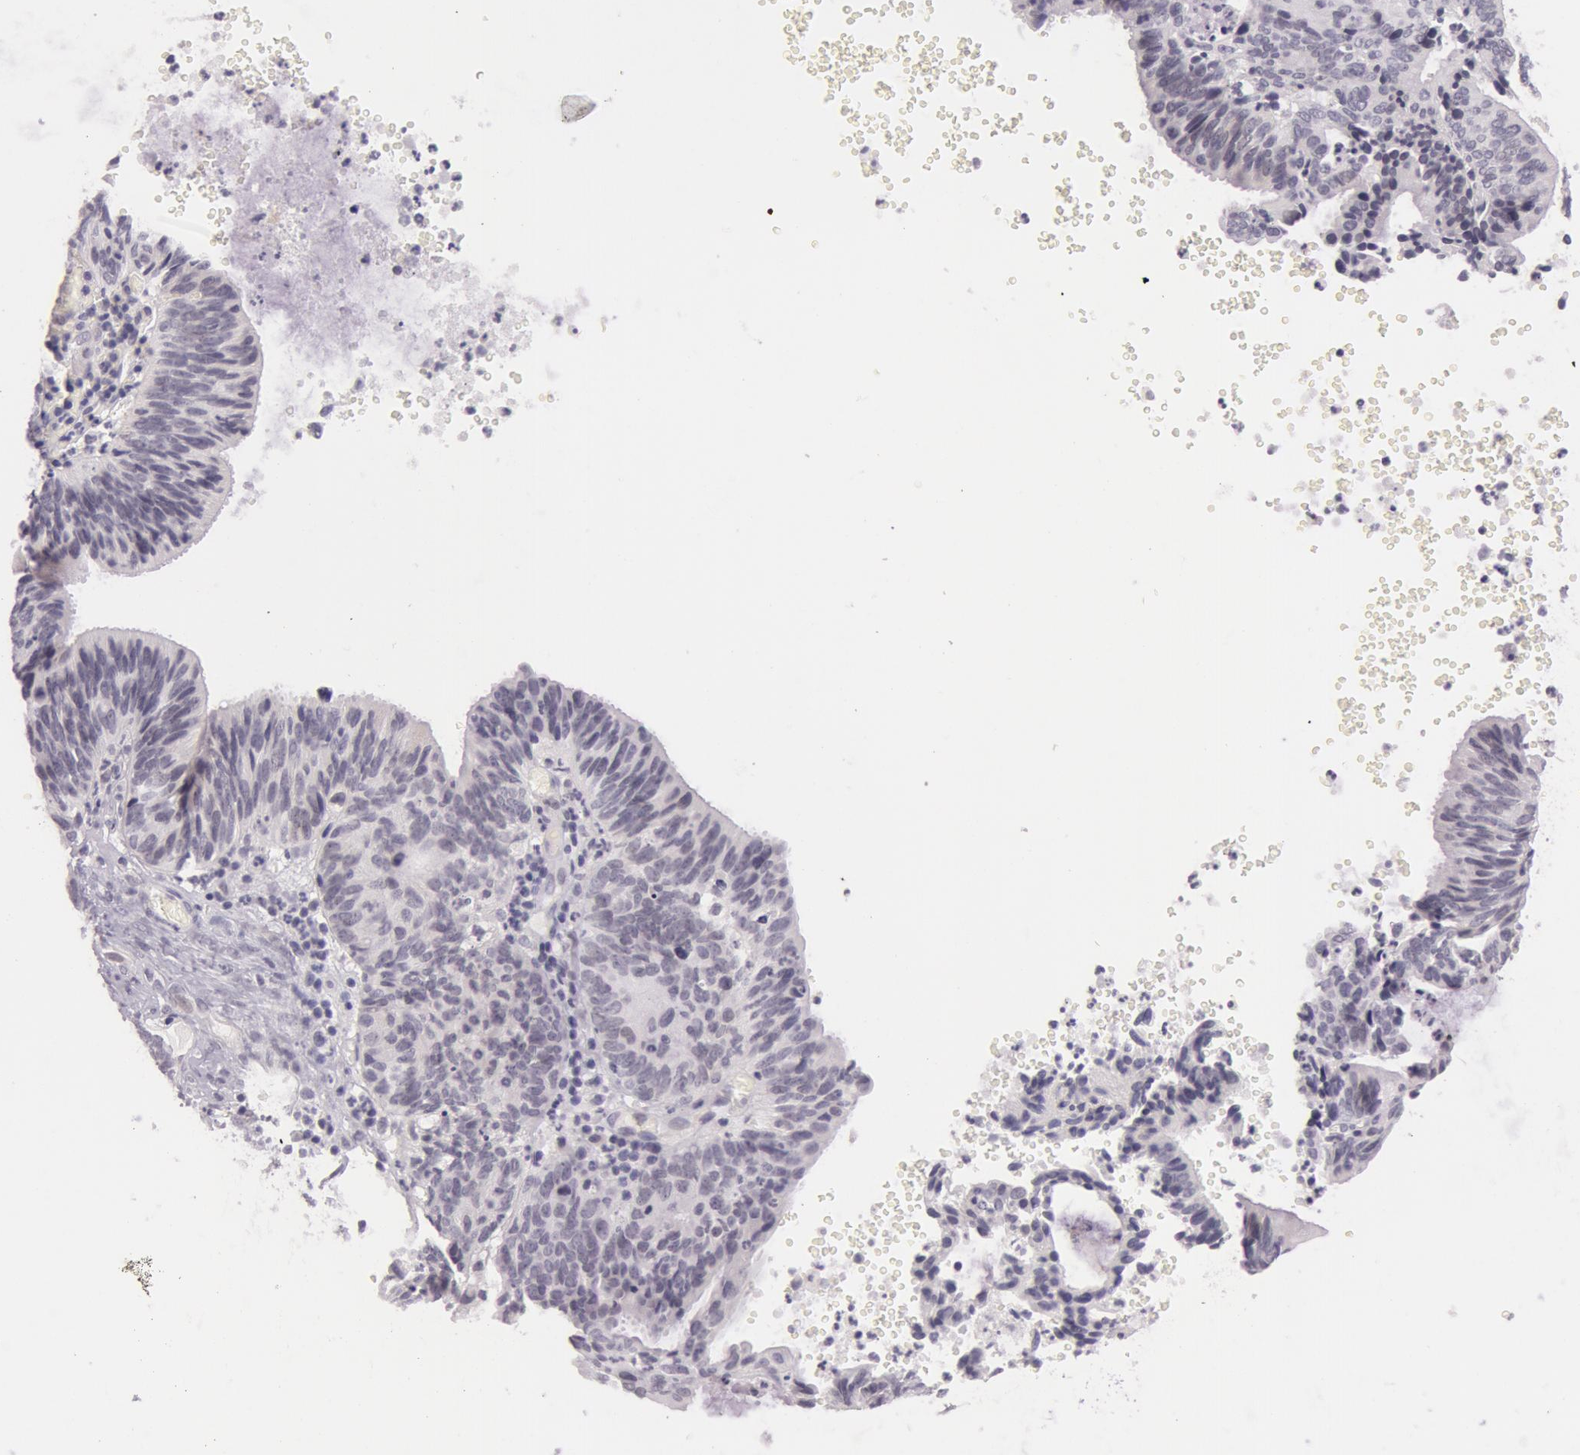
{"staining": {"intensity": "negative", "quantity": "none", "location": "none"}, "tissue": "ovarian cancer", "cell_type": "Tumor cells", "image_type": "cancer", "snomed": [{"axis": "morphology", "description": "Carcinoma, endometroid"}, {"axis": "topography", "description": "Ovary"}], "caption": "DAB (3,3'-diaminobenzidine) immunohistochemical staining of ovarian cancer shows no significant staining in tumor cells. Brightfield microscopy of immunohistochemistry stained with DAB (brown) and hematoxylin (blue), captured at high magnification.", "gene": "RBMY1F", "patient": {"sex": "female", "age": 52}}